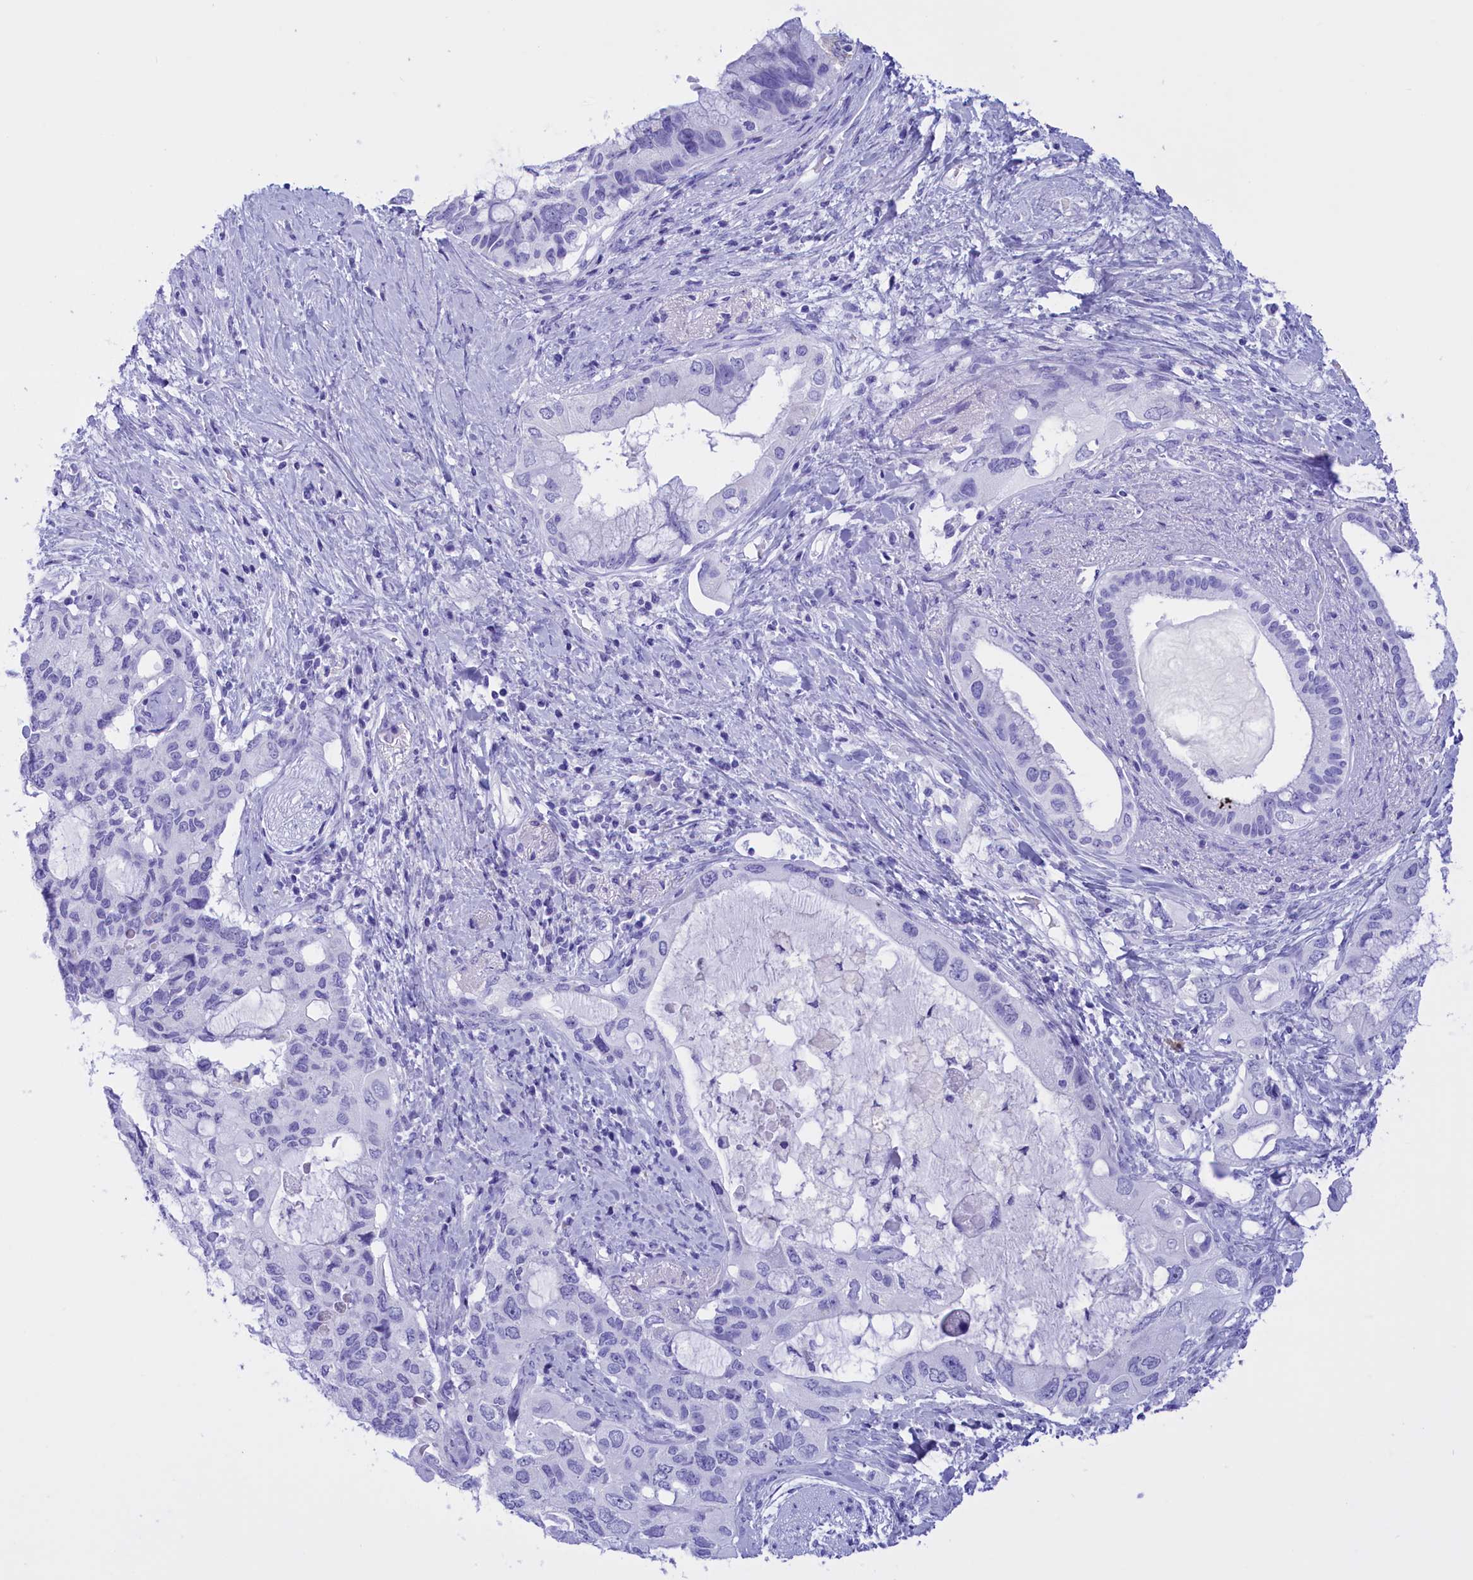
{"staining": {"intensity": "negative", "quantity": "none", "location": "none"}, "tissue": "pancreatic cancer", "cell_type": "Tumor cells", "image_type": "cancer", "snomed": [{"axis": "morphology", "description": "Adenocarcinoma, NOS"}, {"axis": "topography", "description": "Pancreas"}], "caption": "This is an immunohistochemistry image of human pancreatic adenocarcinoma. There is no expression in tumor cells.", "gene": "BRI3", "patient": {"sex": "female", "age": 56}}